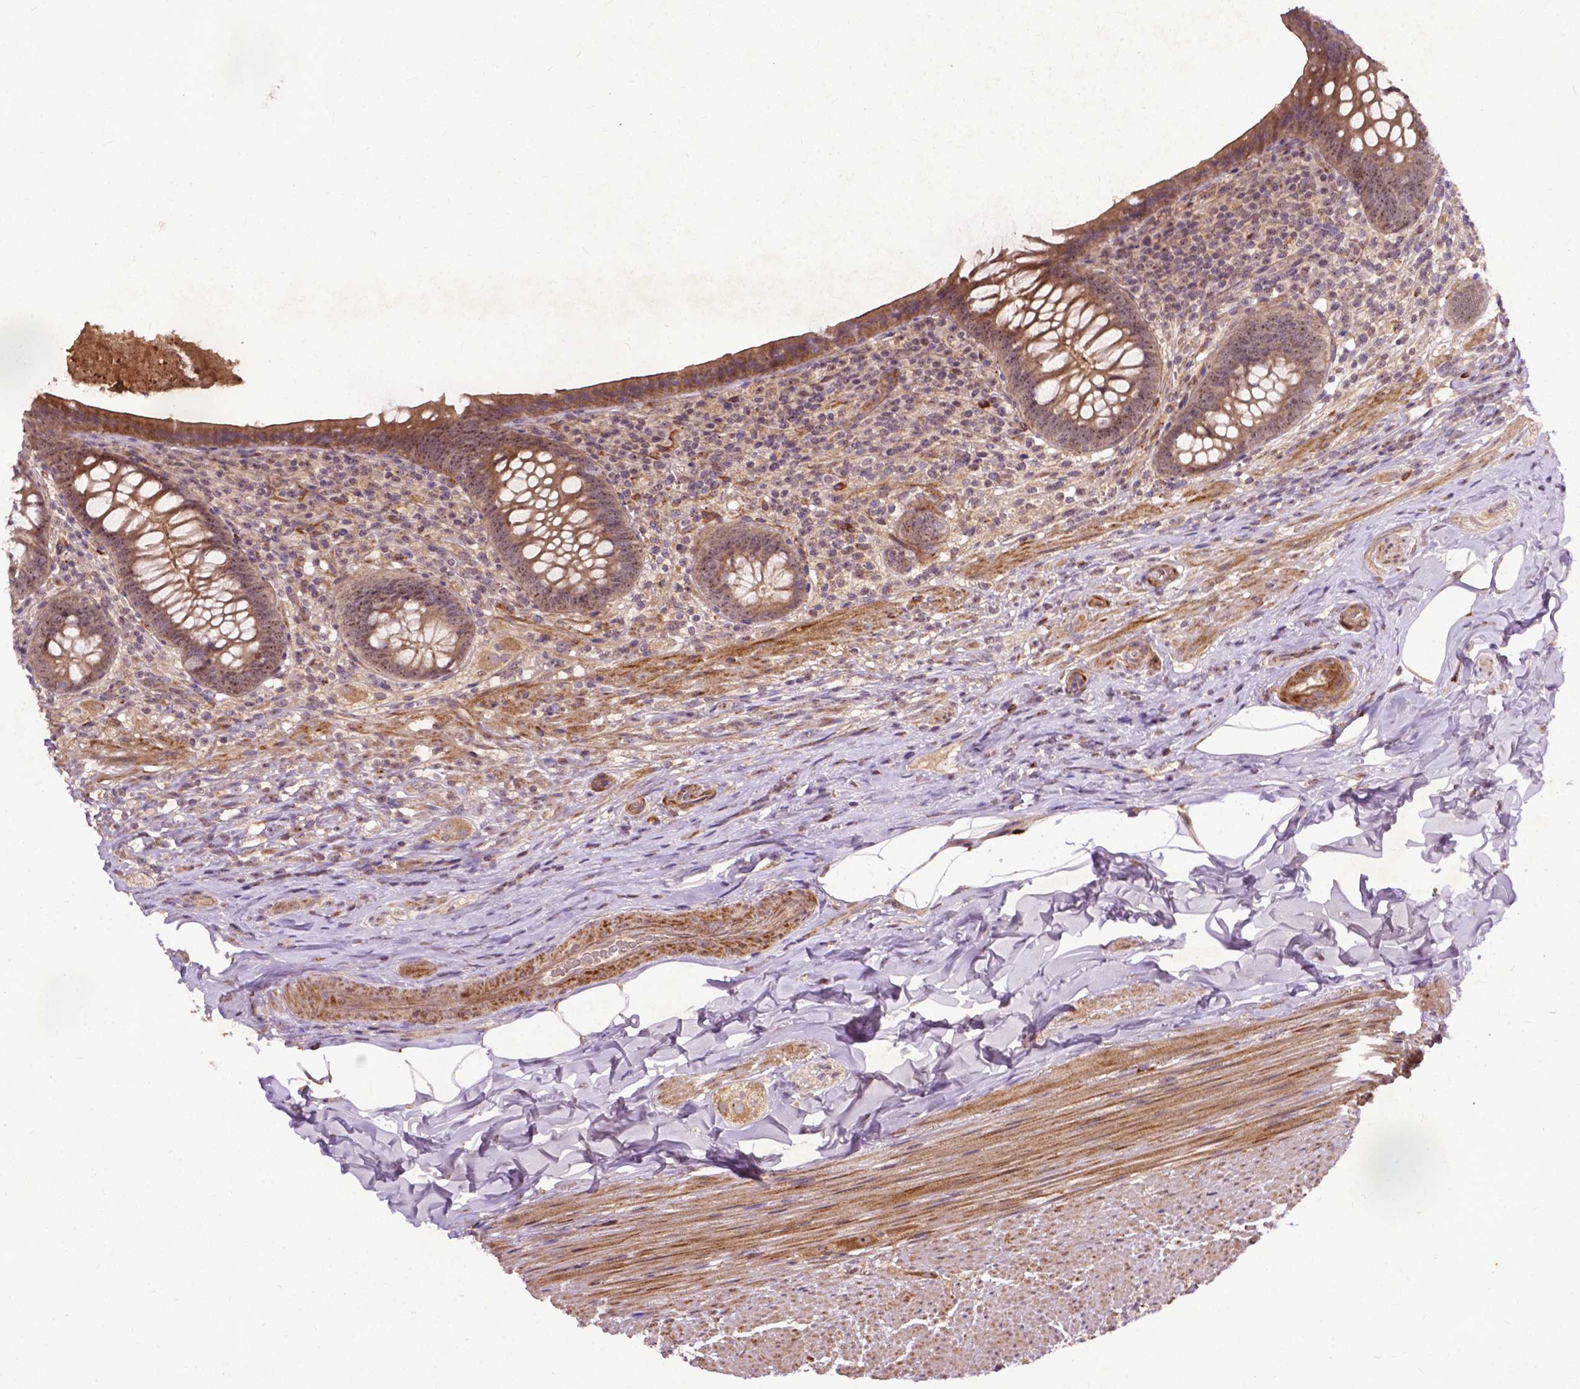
{"staining": {"intensity": "moderate", "quantity": ">75%", "location": "cytoplasmic/membranous"}, "tissue": "appendix", "cell_type": "Glandular cells", "image_type": "normal", "snomed": [{"axis": "morphology", "description": "Normal tissue, NOS"}, {"axis": "topography", "description": "Appendix"}], "caption": "Immunohistochemical staining of benign human appendix reveals medium levels of moderate cytoplasmic/membranous positivity in about >75% of glandular cells. Using DAB (brown) and hematoxylin (blue) stains, captured at high magnification using brightfield microscopy.", "gene": "PARP3", "patient": {"sex": "male", "age": 47}}